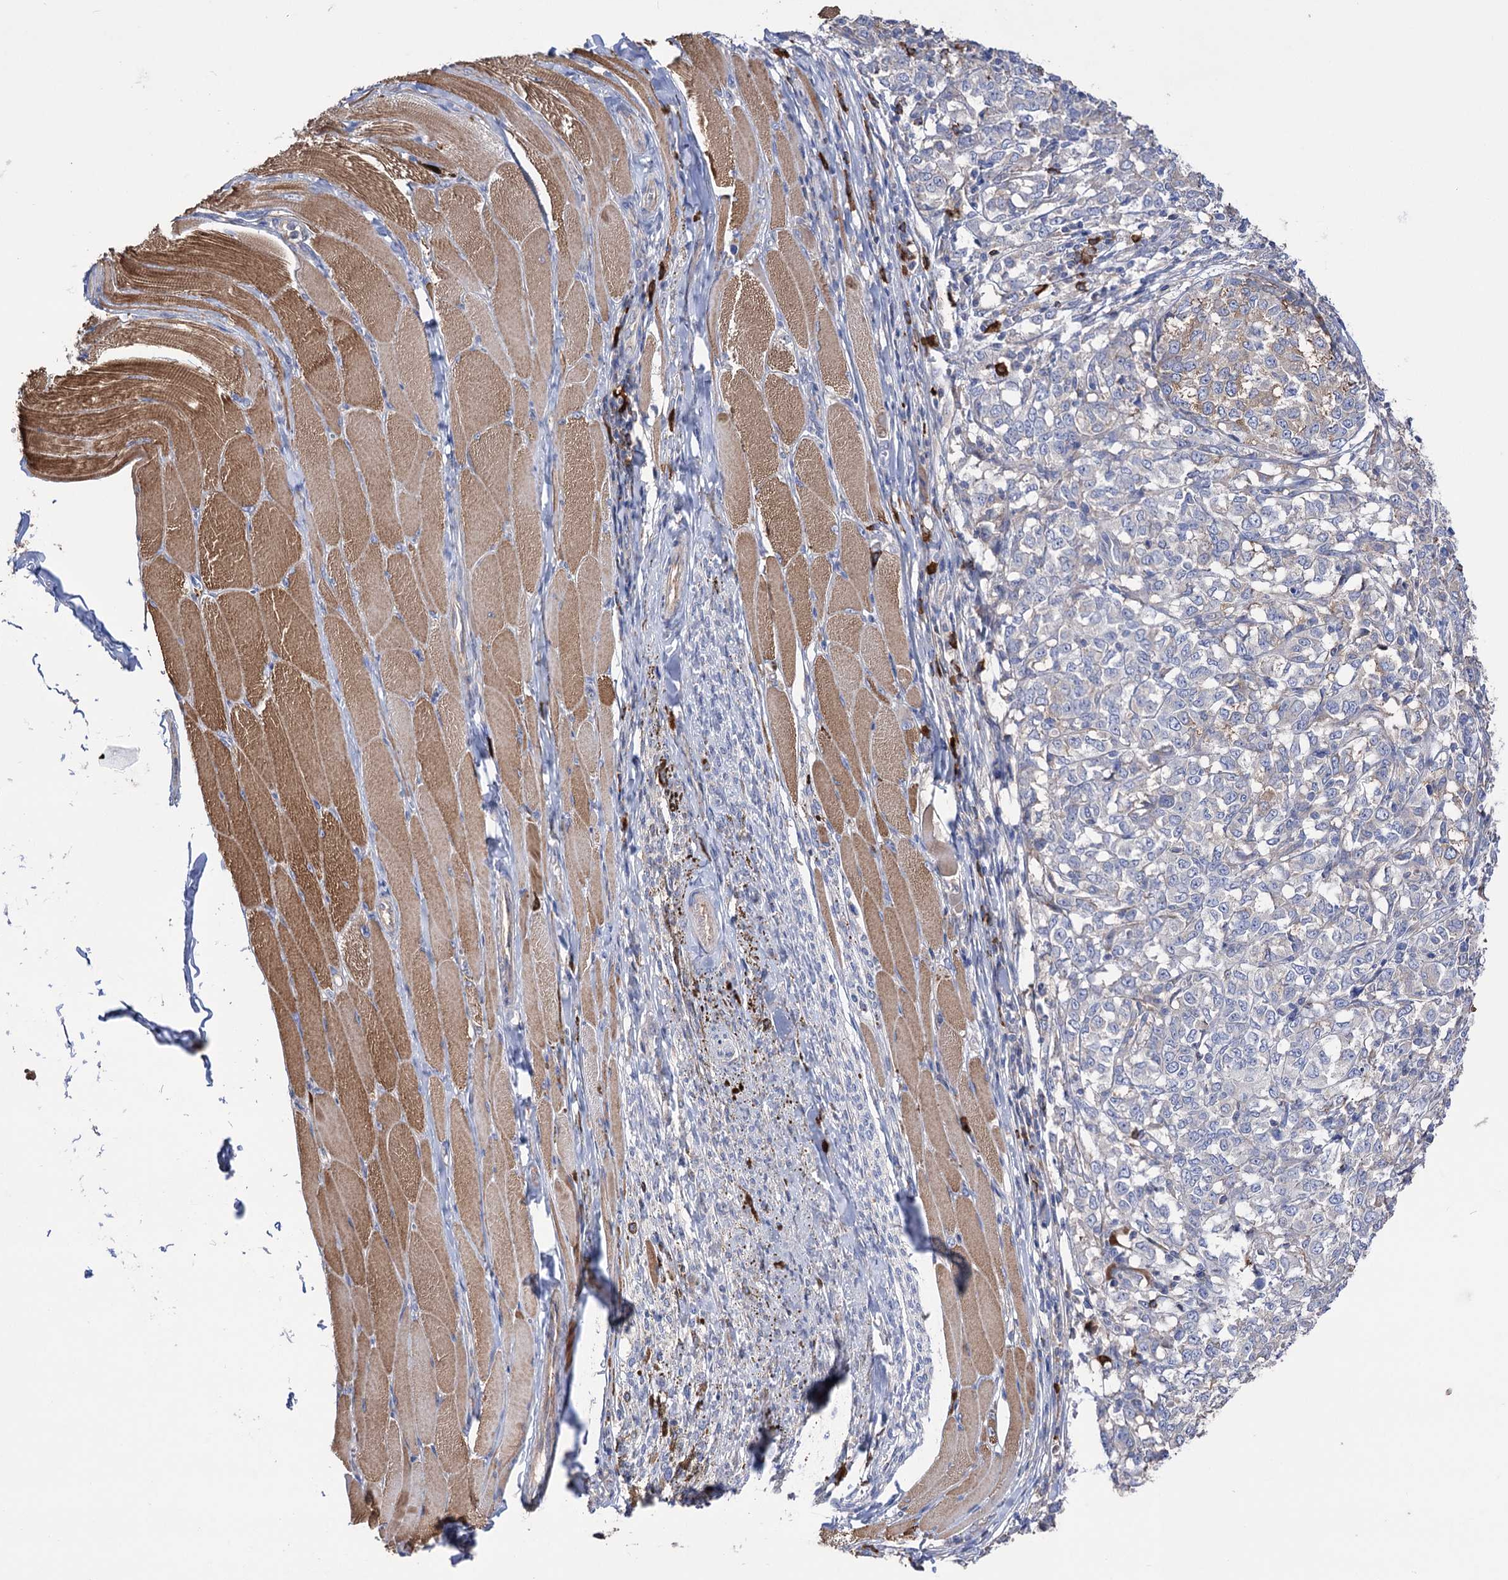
{"staining": {"intensity": "moderate", "quantity": "<25%", "location": "cytoplasmic/membranous"}, "tissue": "melanoma", "cell_type": "Tumor cells", "image_type": "cancer", "snomed": [{"axis": "morphology", "description": "Malignant melanoma, NOS"}, {"axis": "topography", "description": "Skin"}], "caption": "Human malignant melanoma stained for a protein (brown) shows moderate cytoplasmic/membranous positive staining in about <25% of tumor cells.", "gene": "BBS4", "patient": {"sex": "female", "age": 72}}